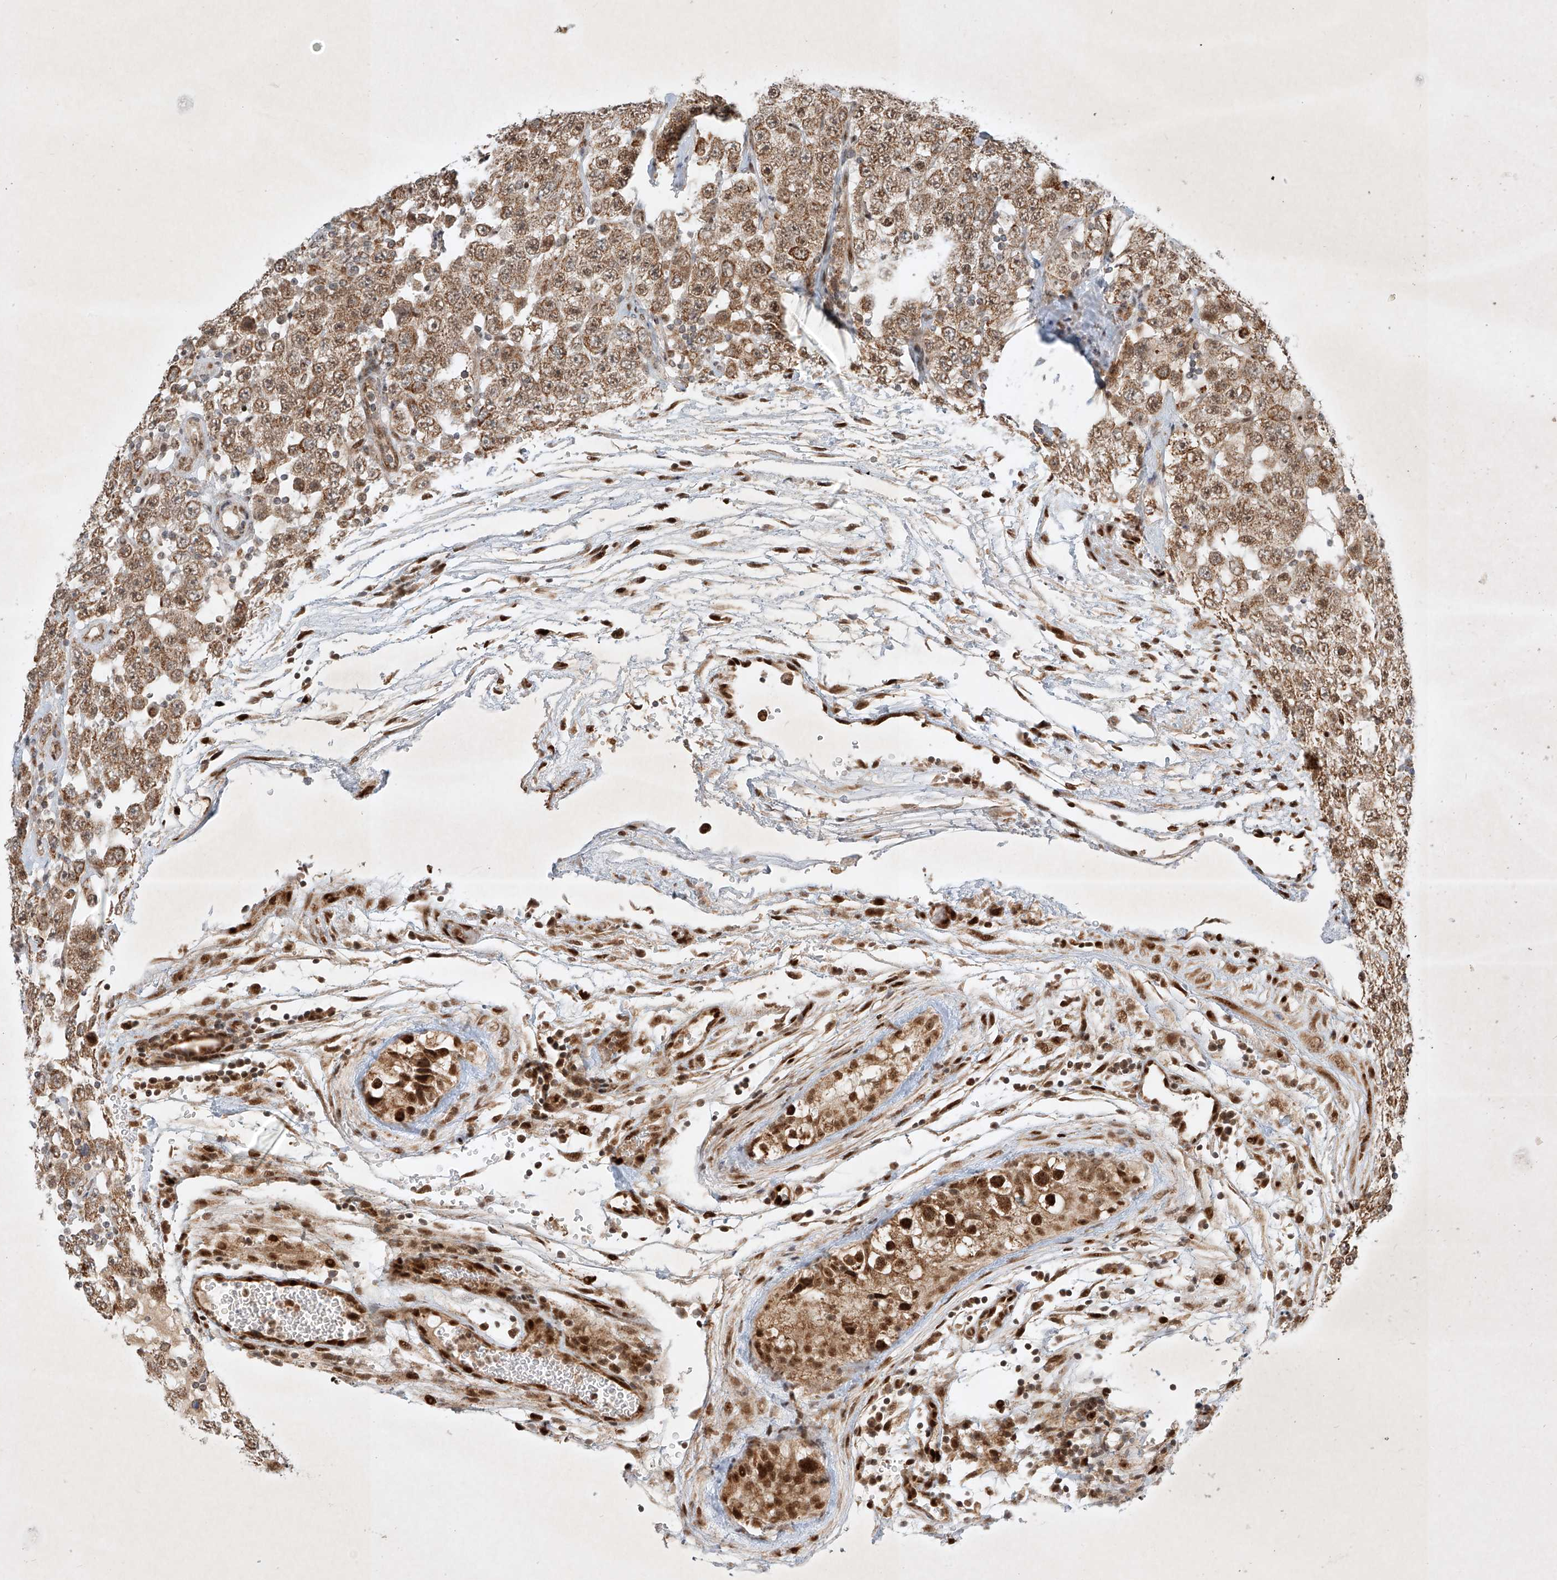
{"staining": {"intensity": "moderate", "quantity": ">75%", "location": "cytoplasmic/membranous"}, "tissue": "testis cancer", "cell_type": "Tumor cells", "image_type": "cancer", "snomed": [{"axis": "morphology", "description": "Carcinoma, Embryonal, NOS"}, {"axis": "topography", "description": "Testis"}], "caption": "Immunohistochemical staining of human testis embryonal carcinoma demonstrates moderate cytoplasmic/membranous protein positivity in approximately >75% of tumor cells.", "gene": "EPG5", "patient": {"sex": "male", "age": 36}}